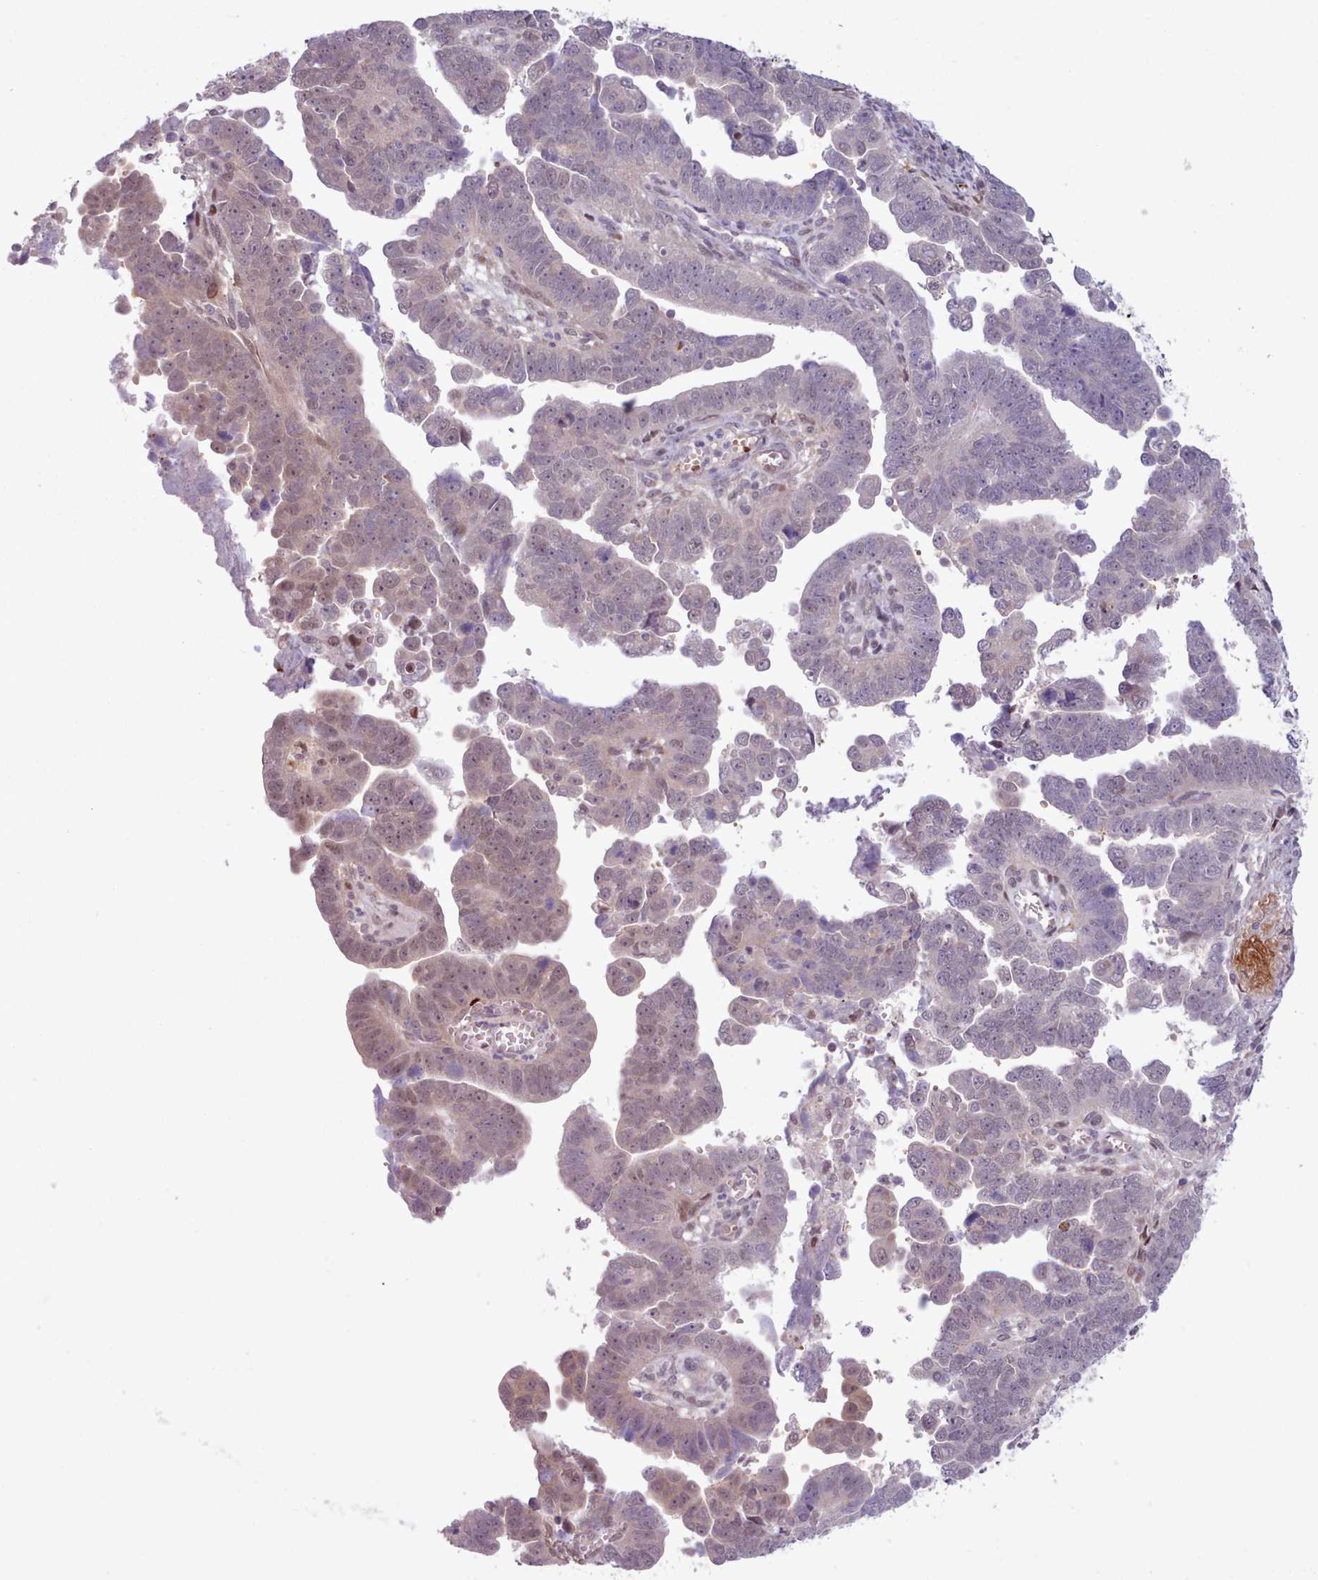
{"staining": {"intensity": "weak", "quantity": "25%-75%", "location": "nuclear"}, "tissue": "endometrial cancer", "cell_type": "Tumor cells", "image_type": "cancer", "snomed": [{"axis": "morphology", "description": "Adenocarcinoma, NOS"}, {"axis": "topography", "description": "Endometrium"}], "caption": "Approximately 25%-75% of tumor cells in human endometrial cancer (adenocarcinoma) demonstrate weak nuclear protein expression as visualized by brown immunohistochemical staining.", "gene": "KBTBD7", "patient": {"sex": "female", "age": 75}}